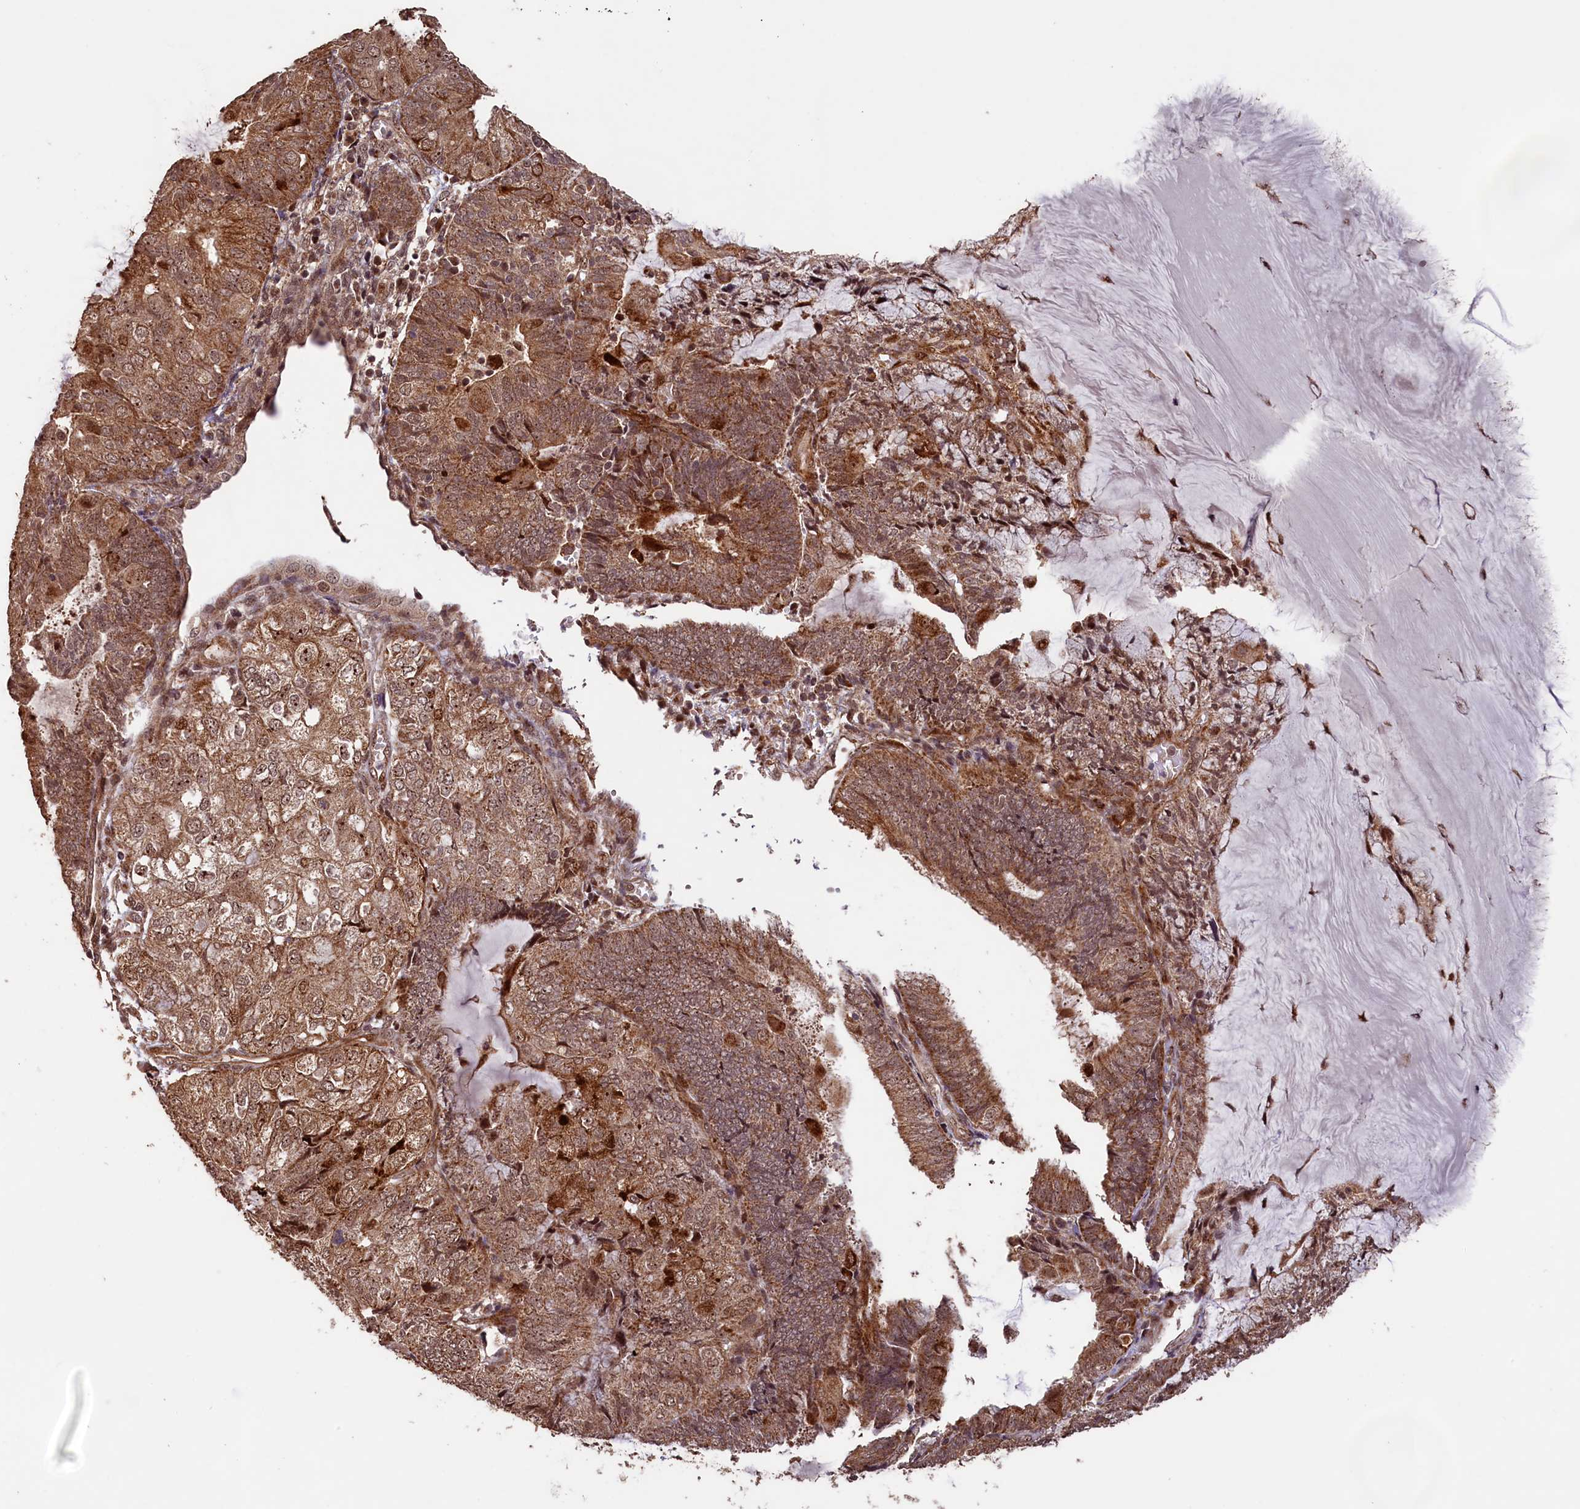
{"staining": {"intensity": "moderate", "quantity": ">75%", "location": "cytoplasmic/membranous,nuclear"}, "tissue": "endometrial cancer", "cell_type": "Tumor cells", "image_type": "cancer", "snomed": [{"axis": "morphology", "description": "Adenocarcinoma, NOS"}, {"axis": "topography", "description": "Endometrium"}], "caption": "Endometrial cancer stained for a protein reveals moderate cytoplasmic/membranous and nuclear positivity in tumor cells. (Stains: DAB (3,3'-diaminobenzidine) in brown, nuclei in blue, Microscopy: brightfield microscopy at high magnification).", "gene": "SHPRH", "patient": {"sex": "female", "age": 81}}